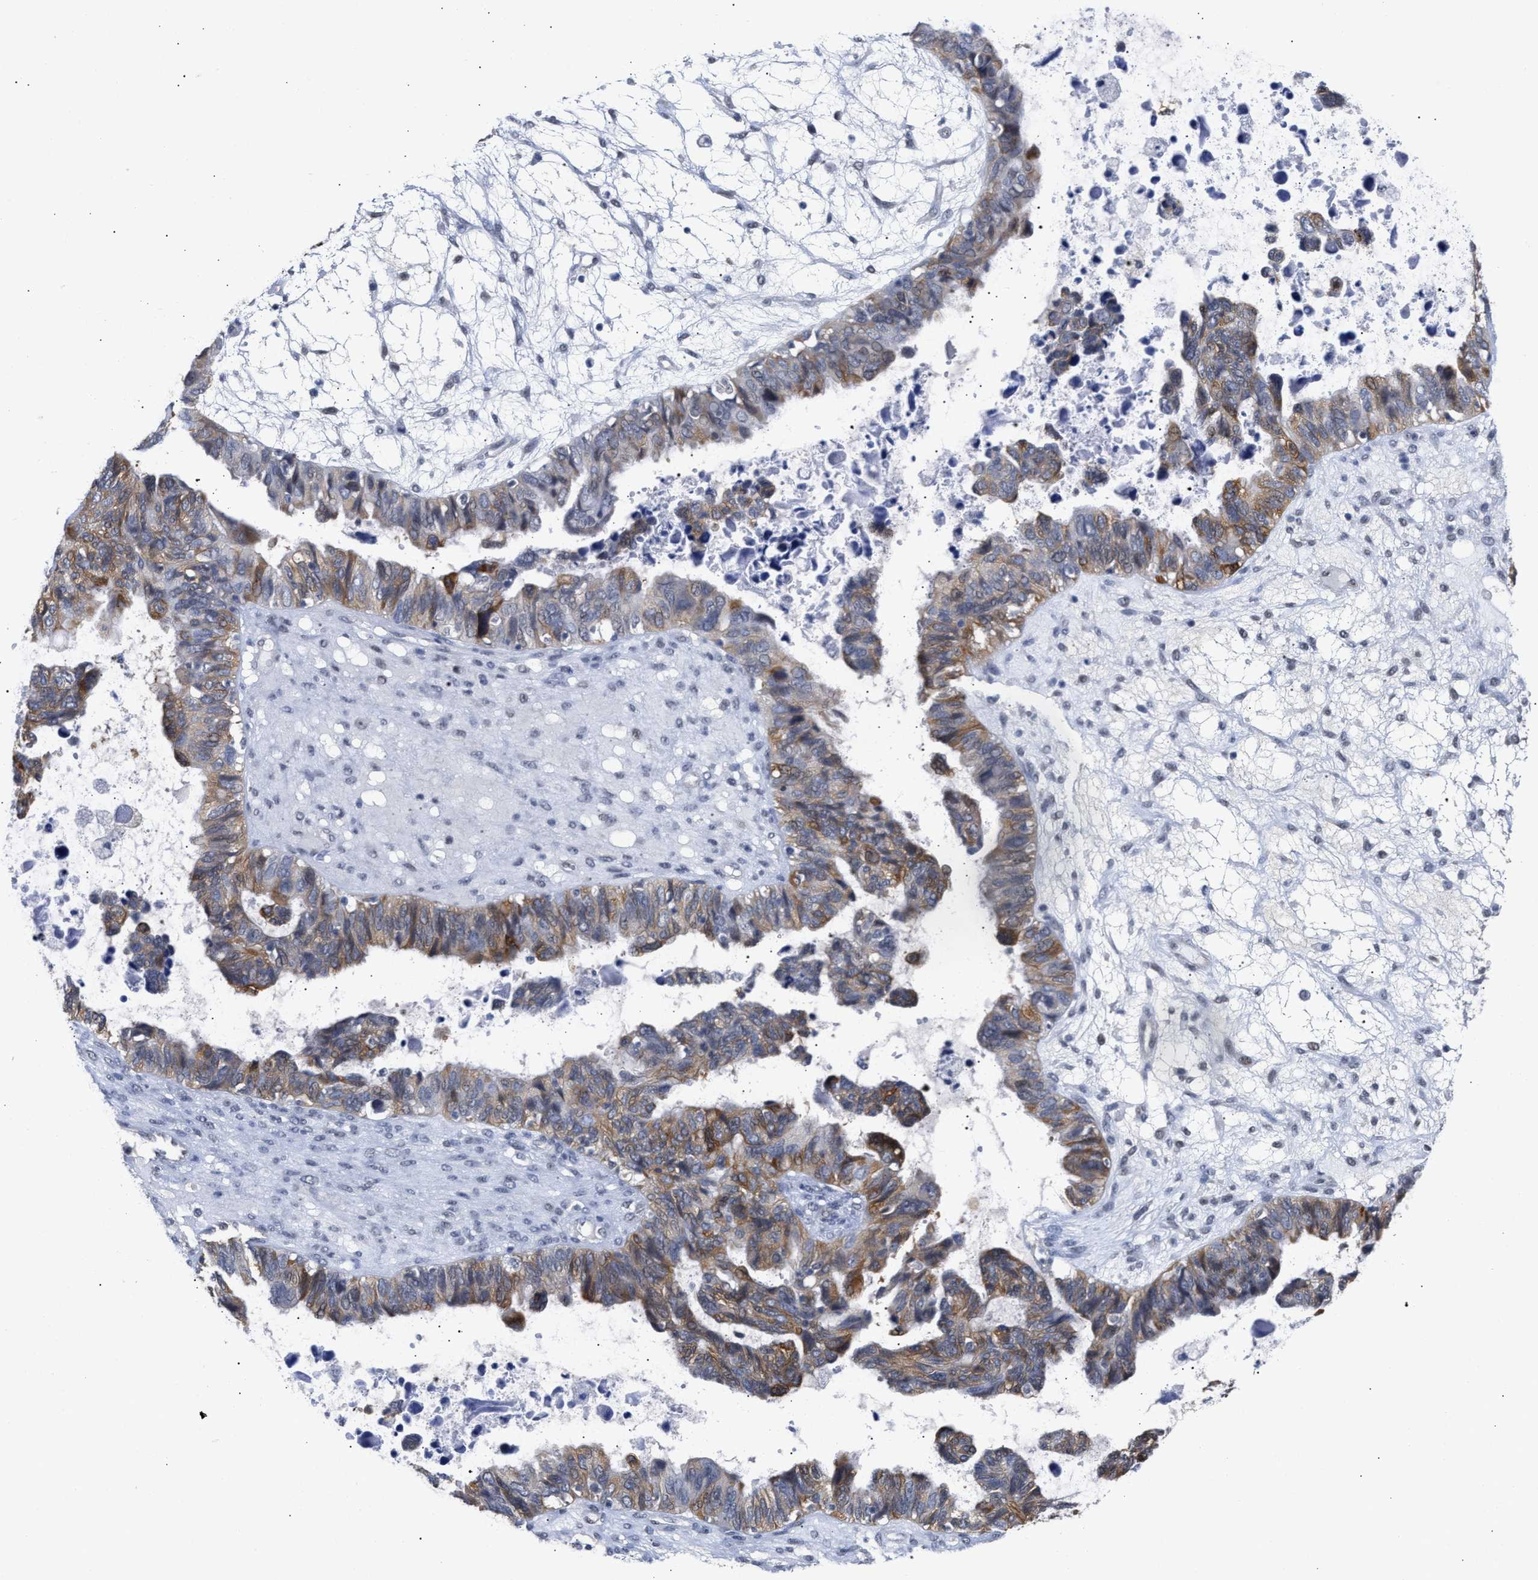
{"staining": {"intensity": "moderate", "quantity": "25%-75%", "location": "cytoplasmic/membranous"}, "tissue": "ovarian cancer", "cell_type": "Tumor cells", "image_type": "cancer", "snomed": [{"axis": "morphology", "description": "Cystadenocarcinoma, serous, NOS"}, {"axis": "topography", "description": "Ovary"}], "caption": "Brown immunohistochemical staining in human ovarian cancer (serous cystadenocarcinoma) reveals moderate cytoplasmic/membranous expression in about 25%-75% of tumor cells. Ihc stains the protein in brown and the nuclei are stained blue.", "gene": "AHNAK2", "patient": {"sex": "female", "age": 79}}